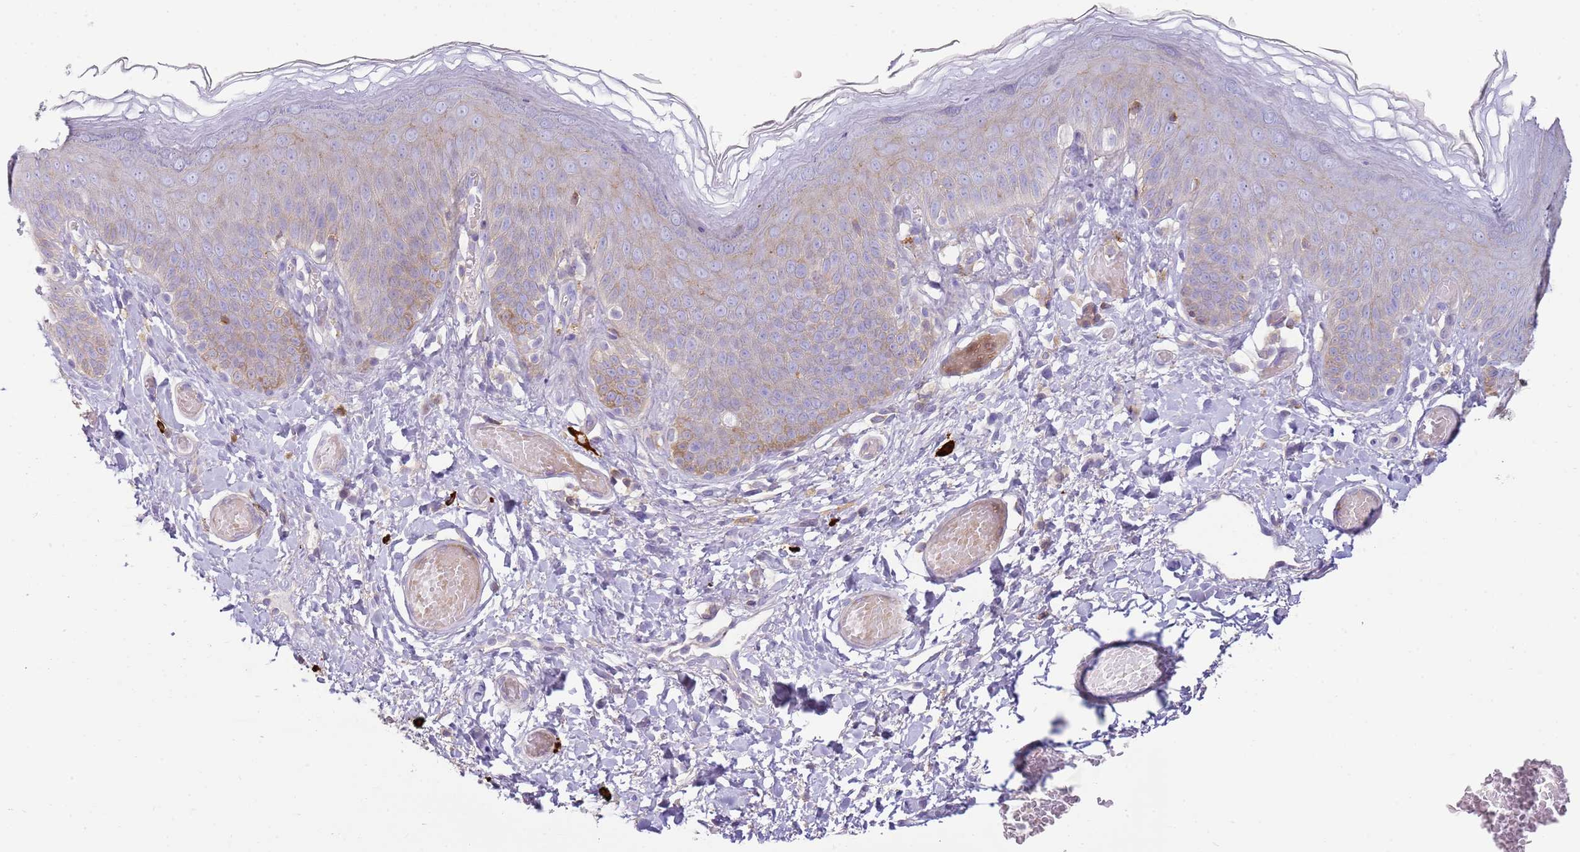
{"staining": {"intensity": "weak", "quantity": "<25%", "location": "cytoplasmic/membranous"}, "tissue": "skin", "cell_type": "Epidermal cells", "image_type": "normal", "snomed": [{"axis": "morphology", "description": "Normal tissue, NOS"}, {"axis": "topography", "description": "Anal"}], "caption": "IHC micrograph of unremarkable skin: human skin stained with DAB (3,3'-diaminobenzidine) displays no significant protein expression in epidermal cells.", "gene": "FPR1", "patient": {"sex": "female", "age": 40}}